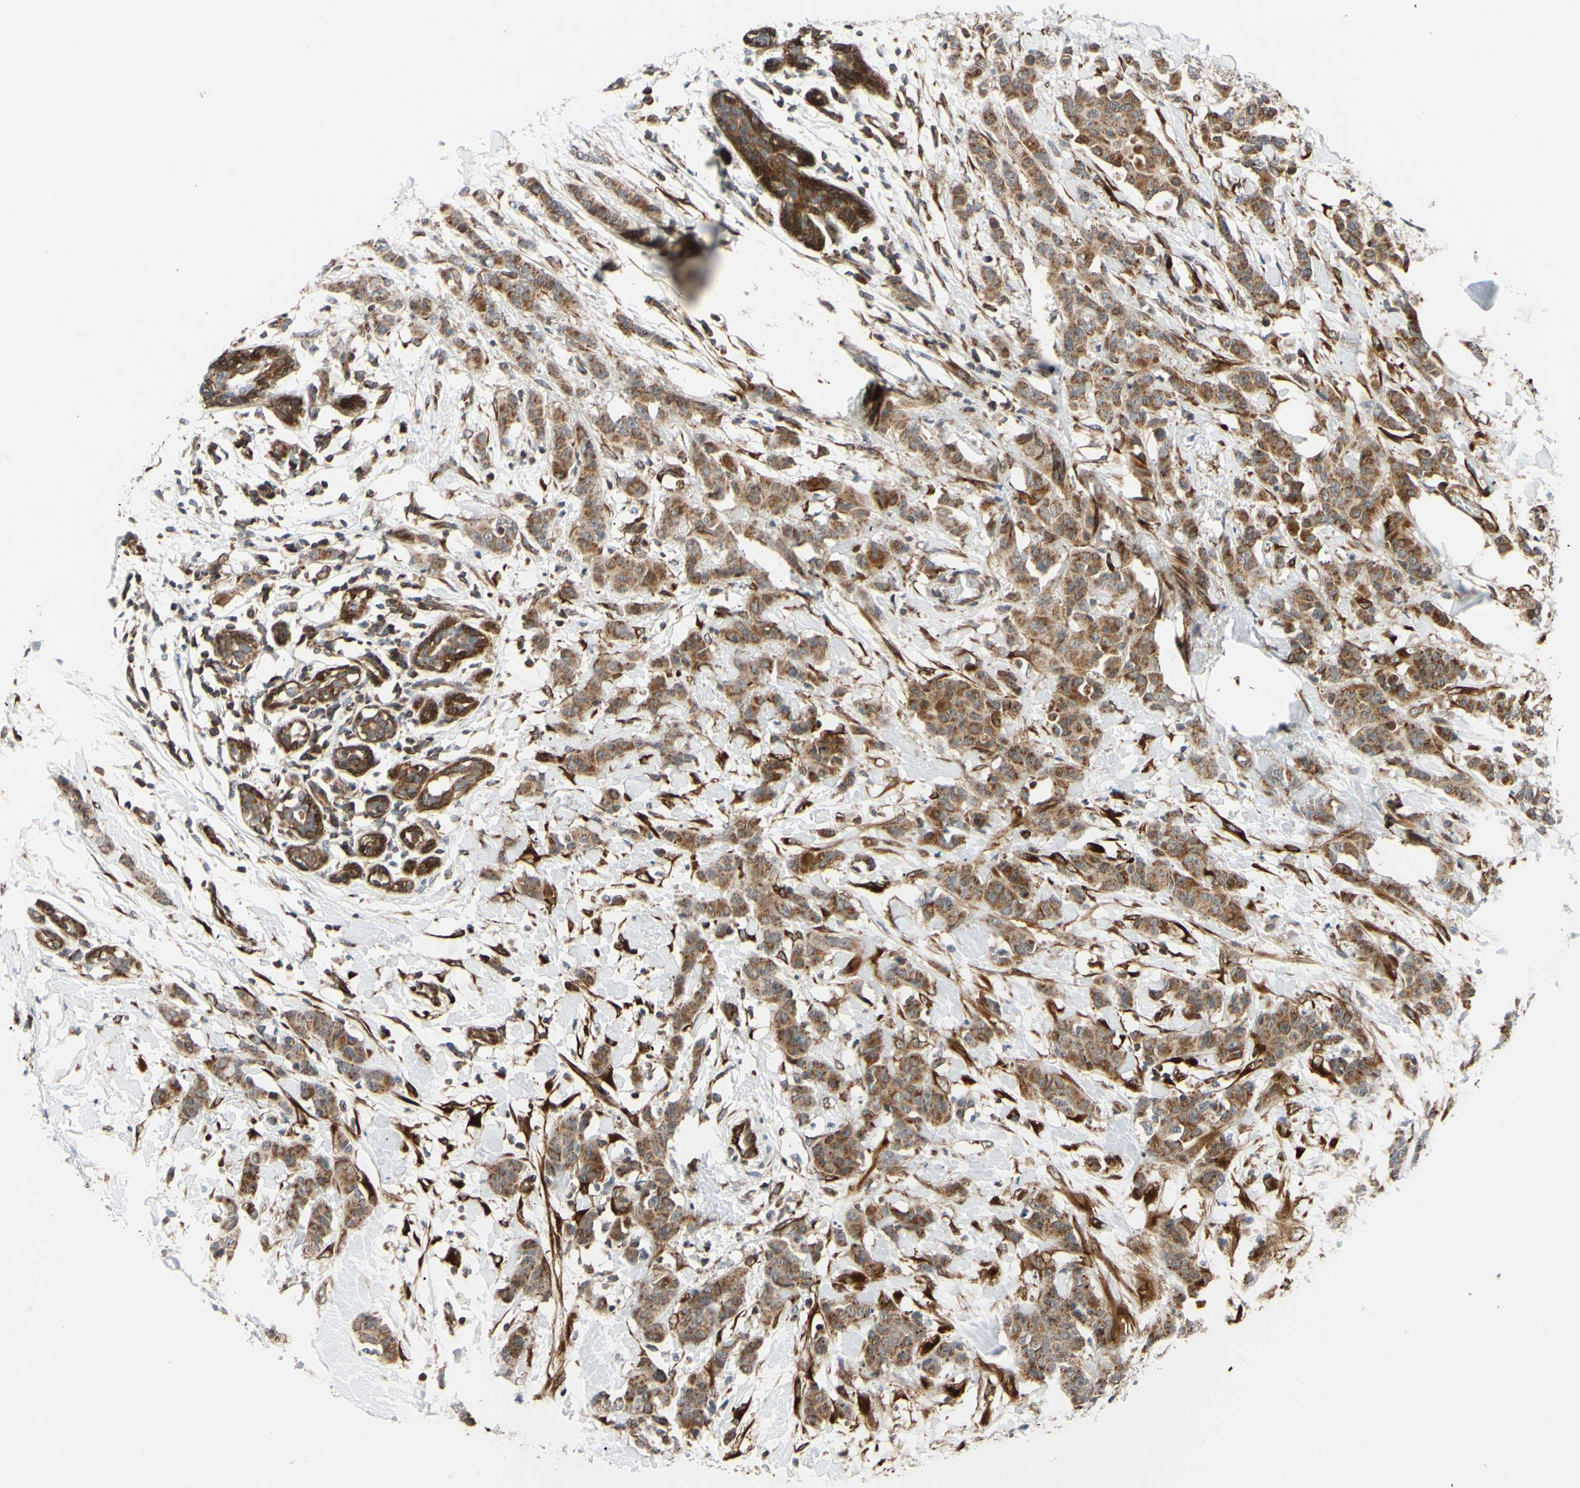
{"staining": {"intensity": "moderate", "quantity": ">75%", "location": "cytoplasmic/membranous"}, "tissue": "breast cancer", "cell_type": "Tumor cells", "image_type": "cancer", "snomed": [{"axis": "morphology", "description": "Normal tissue, NOS"}, {"axis": "morphology", "description": "Duct carcinoma"}, {"axis": "topography", "description": "Breast"}], "caption": "Human breast cancer (infiltrating ductal carcinoma) stained for a protein (brown) displays moderate cytoplasmic/membranous positive staining in approximately >75% of tumor cells.", "gene": "PRAF2", "patient": {"sex": "female", "age": 40}}